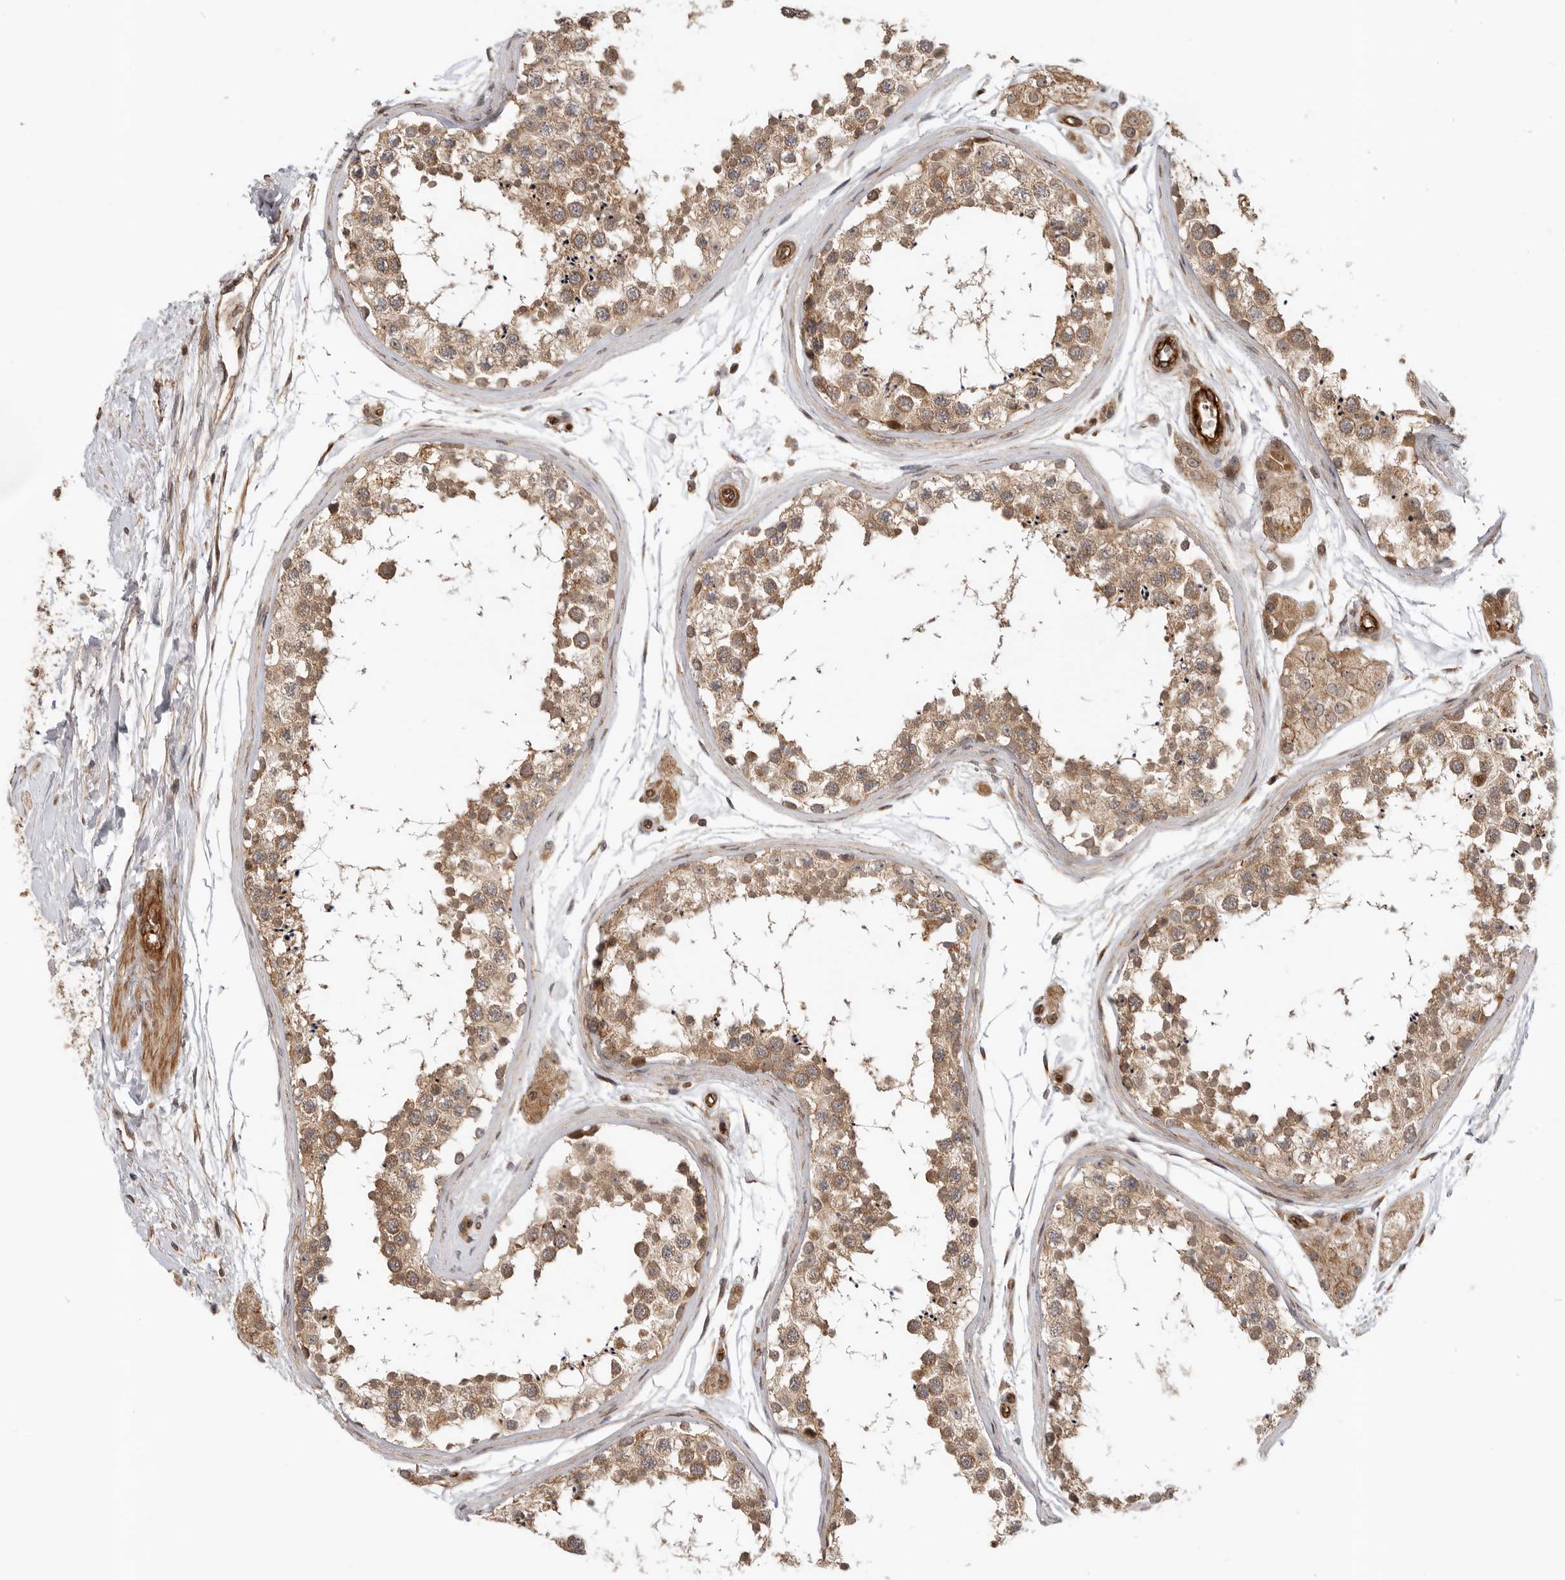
{"staining": {"intensity": "moderate", "quantity": ">75%", "location": "cytoplasmic/membranous"}, "tissue": "testis", "cell_type": "Cells in seminiferous ducts", "image_type": "normal", "snomed": [{"axis": "morphology", "description": "Normal tissue, NOS"}, {"axis": "topography", "description": "Testis"}], "caption": "Cells in seminiferous ducts exhibit moderate cytoplasmic/membranous staining in about >75% of cells in benign testis.", "gene": "GPATCH2", "patient": {"sex": "male", "age": 56}}